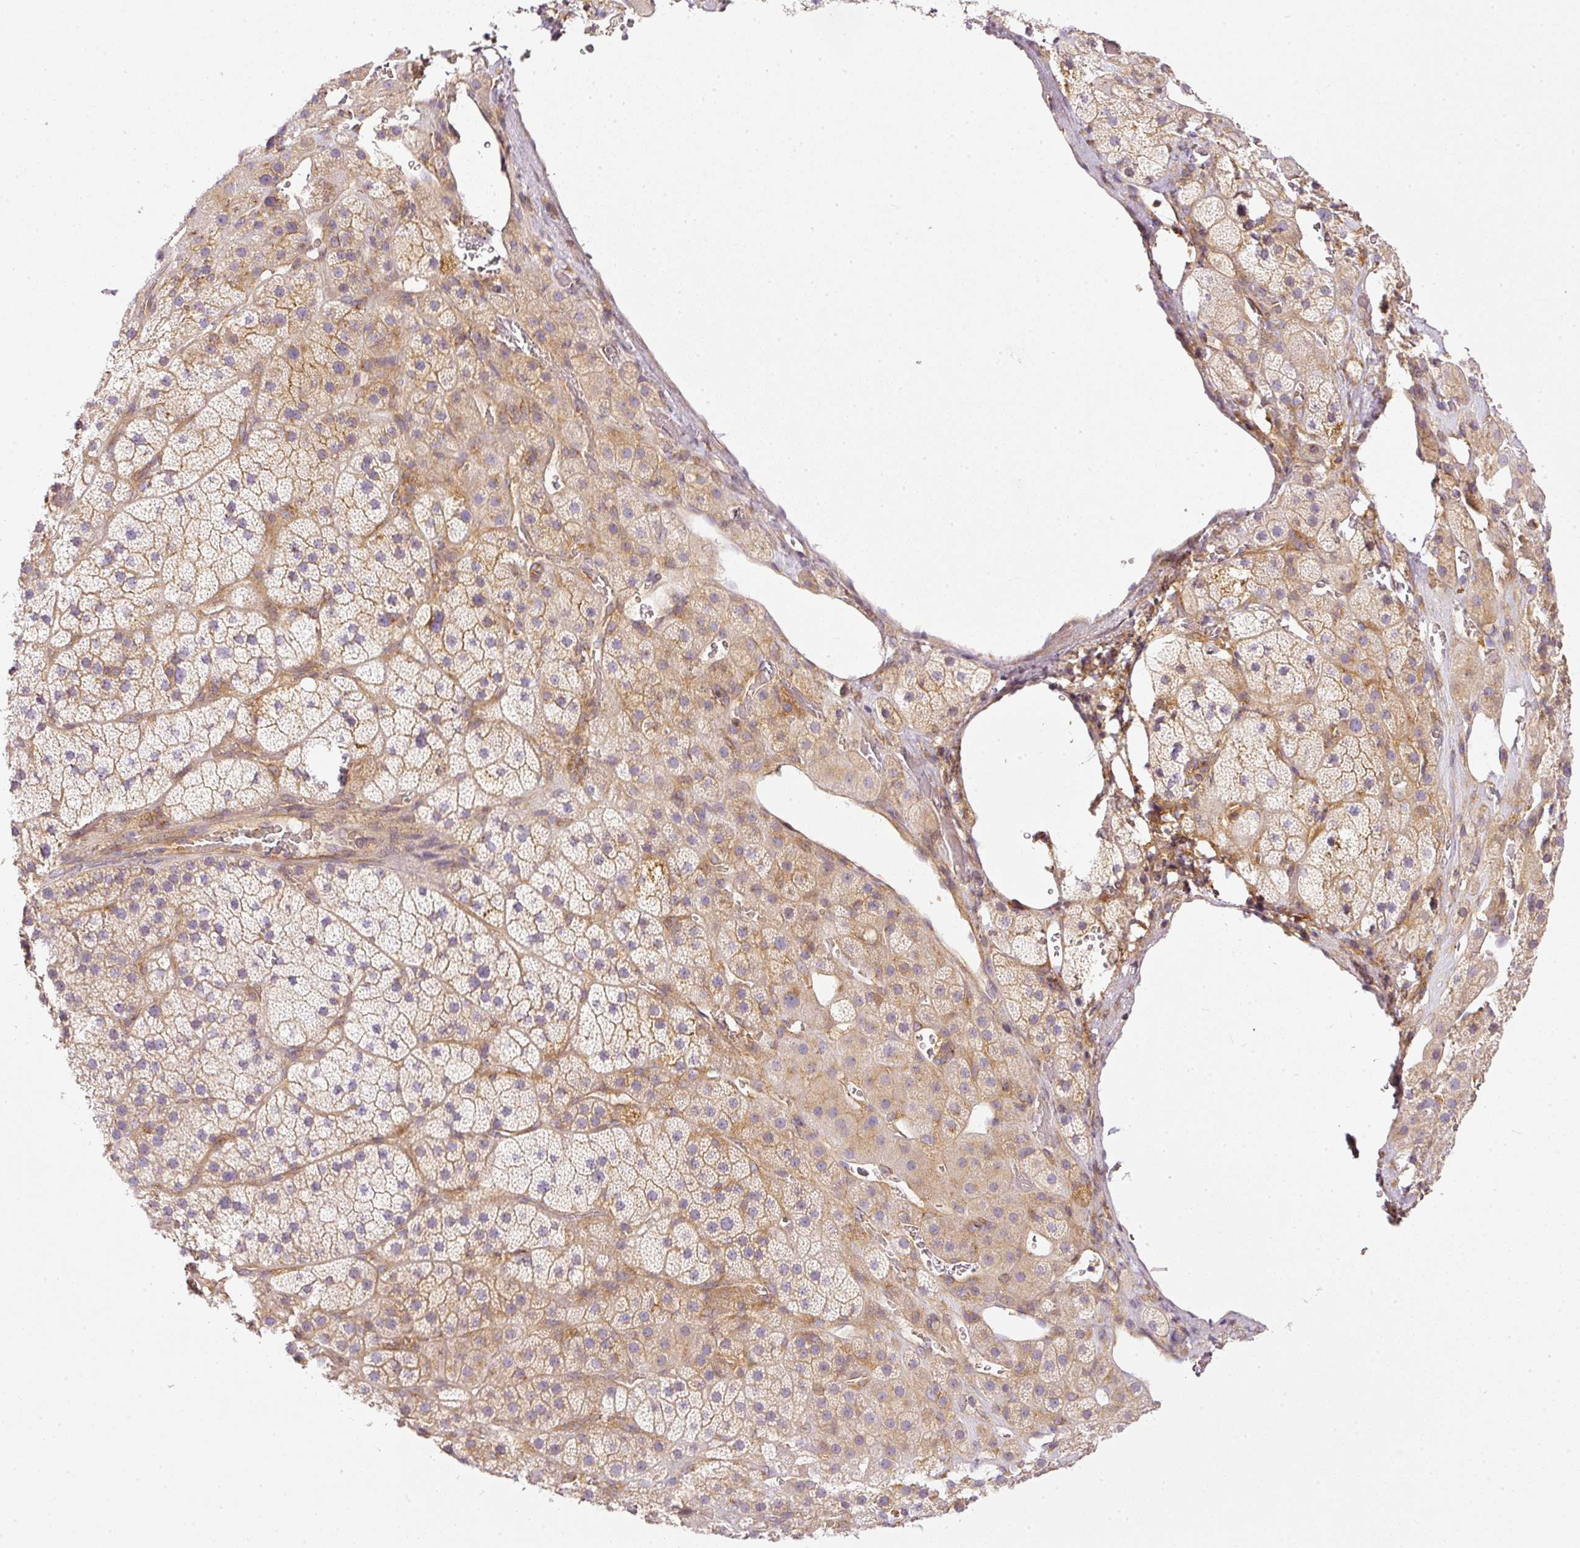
{"staining": {"intensity": "moderate", "quantity": "25%-75%", "location": "cytoplasmic/membranous"}, "tissue": "adrenal gland", "cell_type": "Glandular cells", "image_type": "normal", "snomed": [{"axis": "morphology", "description": "Normal tissue, NOS"}, {"axis": "topography", "description": "Adrenal gland"}], "caption": "The immunohistochemical stain shows moderate cytoplasmic/membranous staining in glandular cells of normal adrenal gland. The protein is shown in brown color, while the nuclei are stained blue.", "gene": "TBC1D2B", "patient": {"sex": "male", "age": 57}}